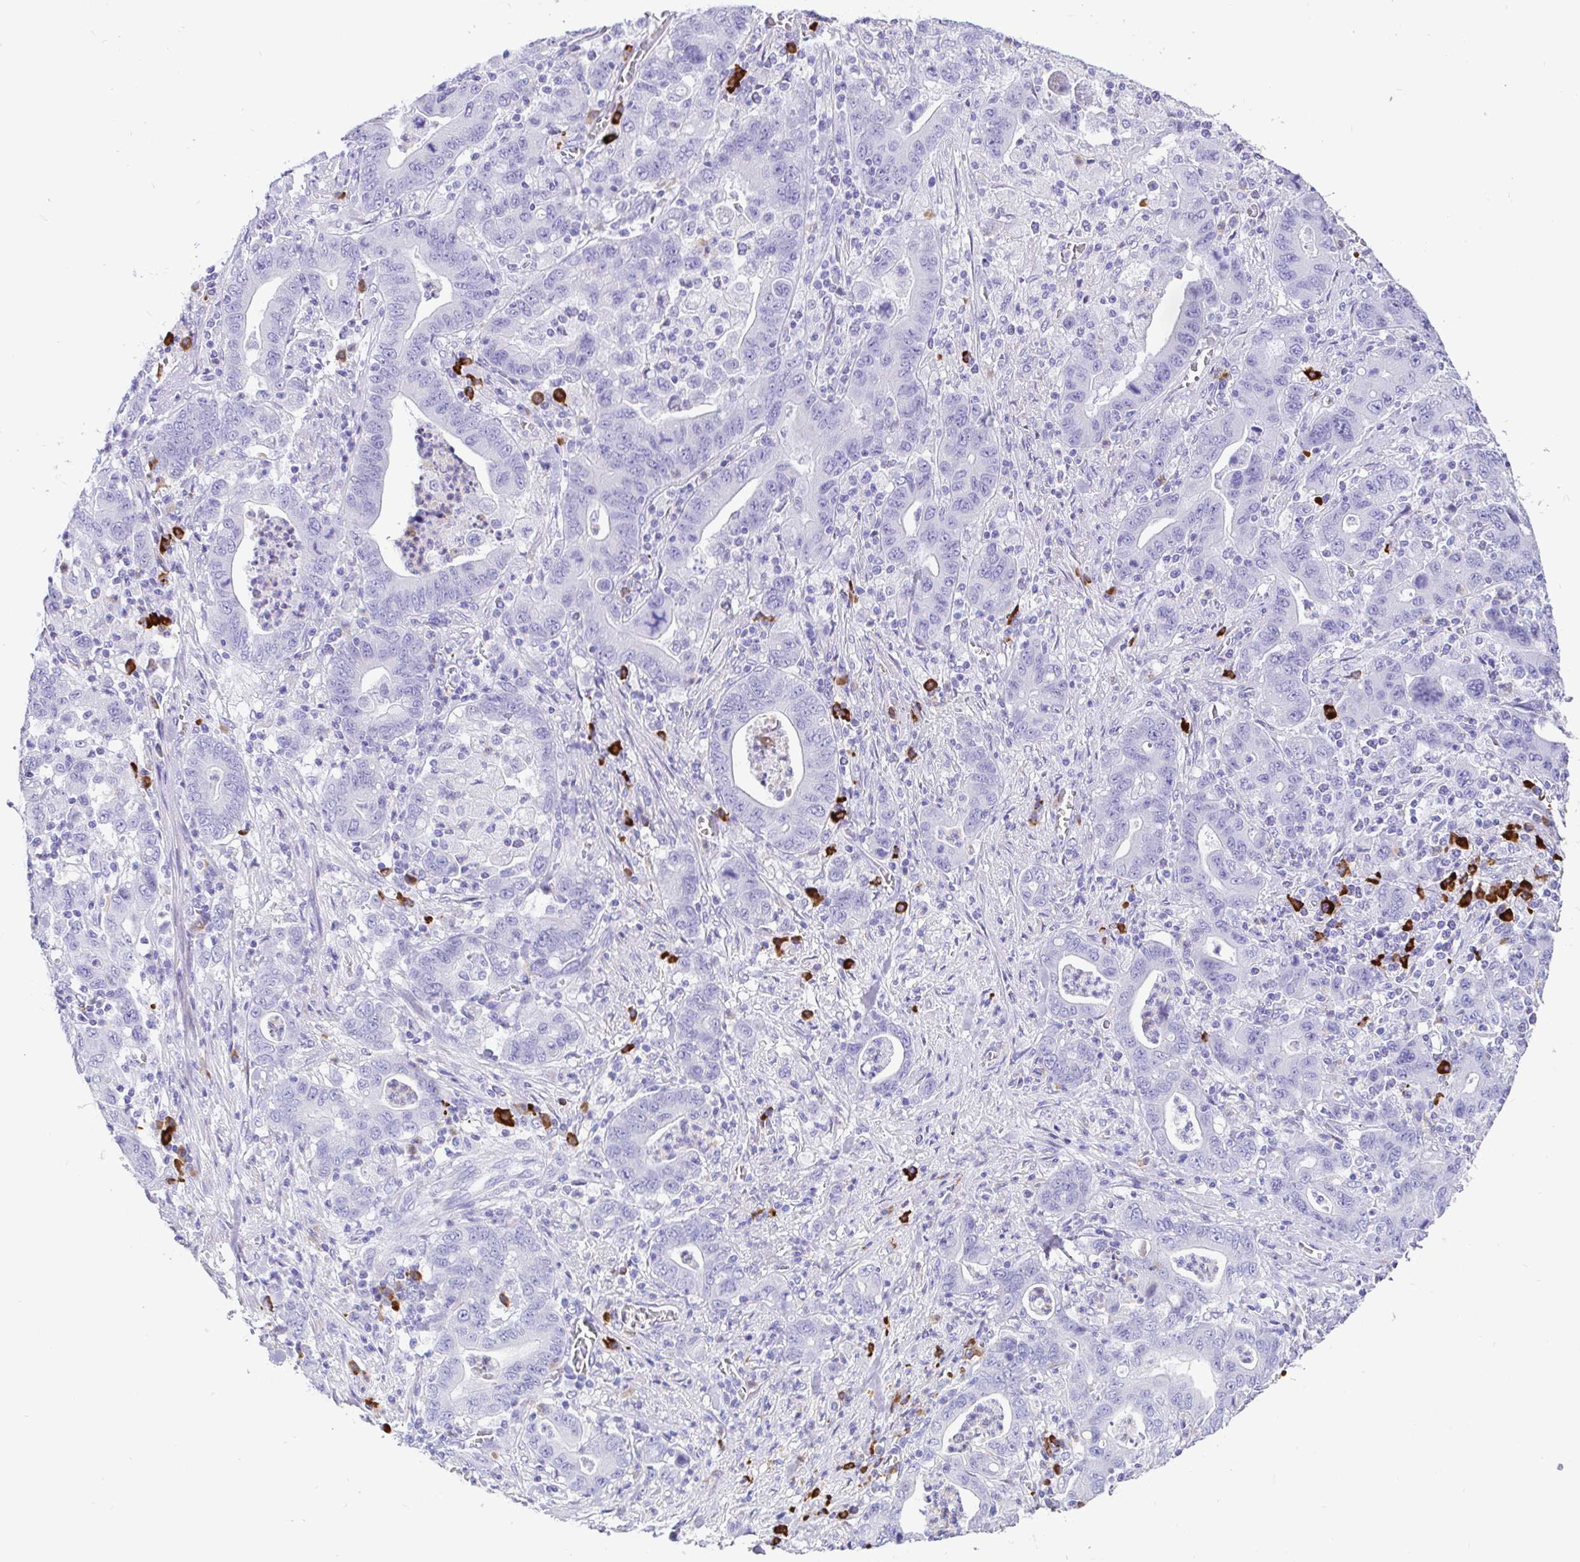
{"staining": {"intensity": "negative", "quantity": "none", "location": "none"}, "tissue": "stomach cancer", "cell_type": "Tumor cells", "image_type": "cancer", "snomed": [{"axis": "morphology", "description": "Adenocarcinoma, NOS"}, {"axis": "topography", "description": "Stomach, upper"}], "caption": "An image of stomach adenocarcinoma stained for a protein shows no brown staining in tumor cells. The staining is performed using DAB (3,3'-diaminobenzidine) brown chromogen with nuclei counter-stained in using hematoxylin.", "gene": "CCDC62", "patient": {"sex": "male", "age": 69}}